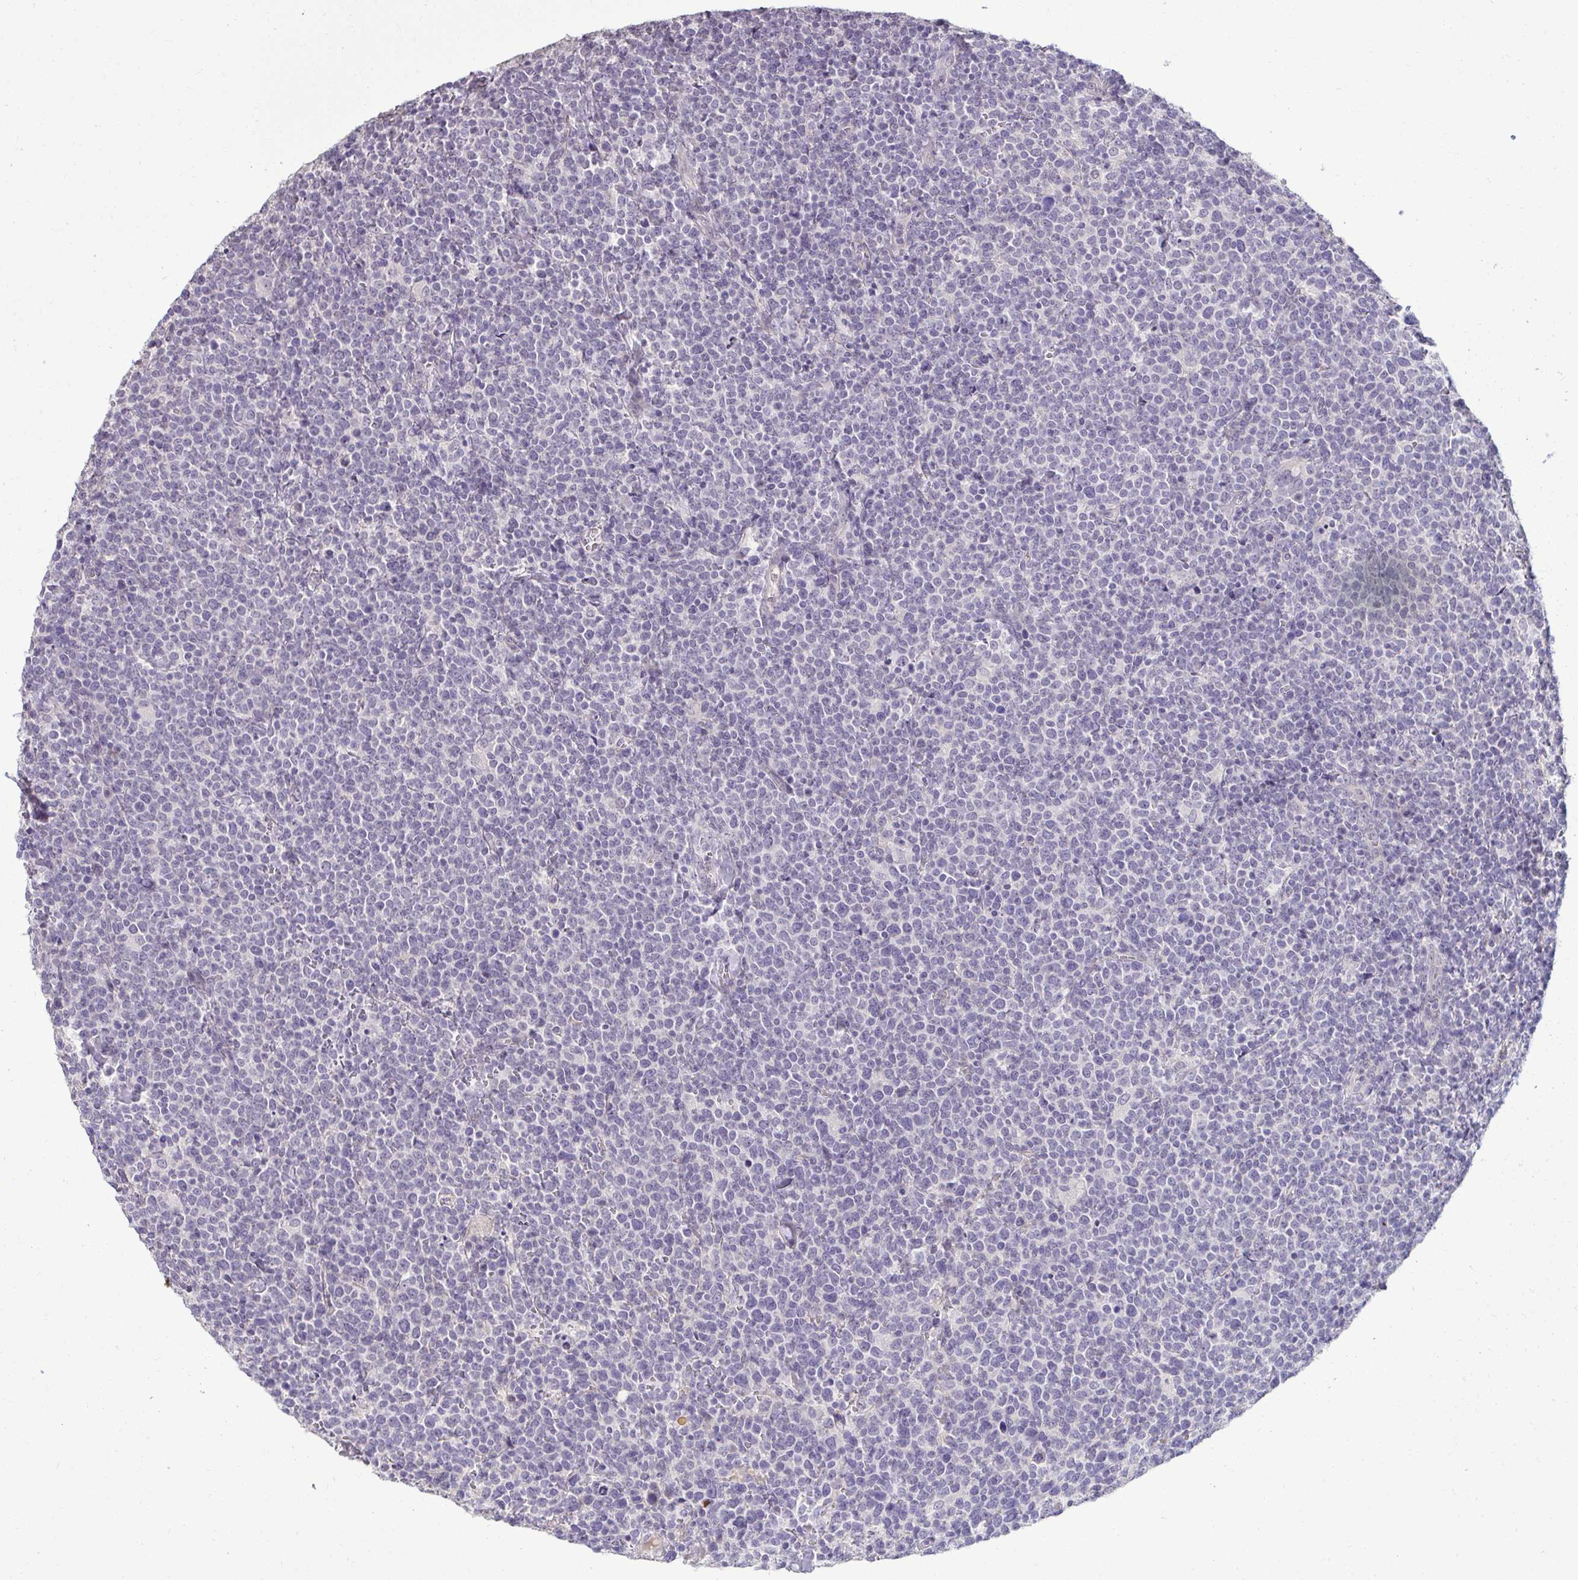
{"staining": {"intensity": "negative", "quantity": "none", "location": "none"}, "tissue": "lymphoma", "cell_type": "Tumor cells", "image_type": "cancer", "snomed": [{"axis": "morphology", "description": "Malignant lymphoma, non-Hodgkin's type, High grade"}, {"axis": "topography", "description": "Lymph node"}], "caption": "Tumor cells show no significant staining in high-grade malignant lymphoma, non-Hodgkin's type. (DAB (3,3'-diaminobenzidine) IHC with hematoxylin counter stain).", "gene": "SLC30A3", "patient": {"sex": "male", "age": 61}}